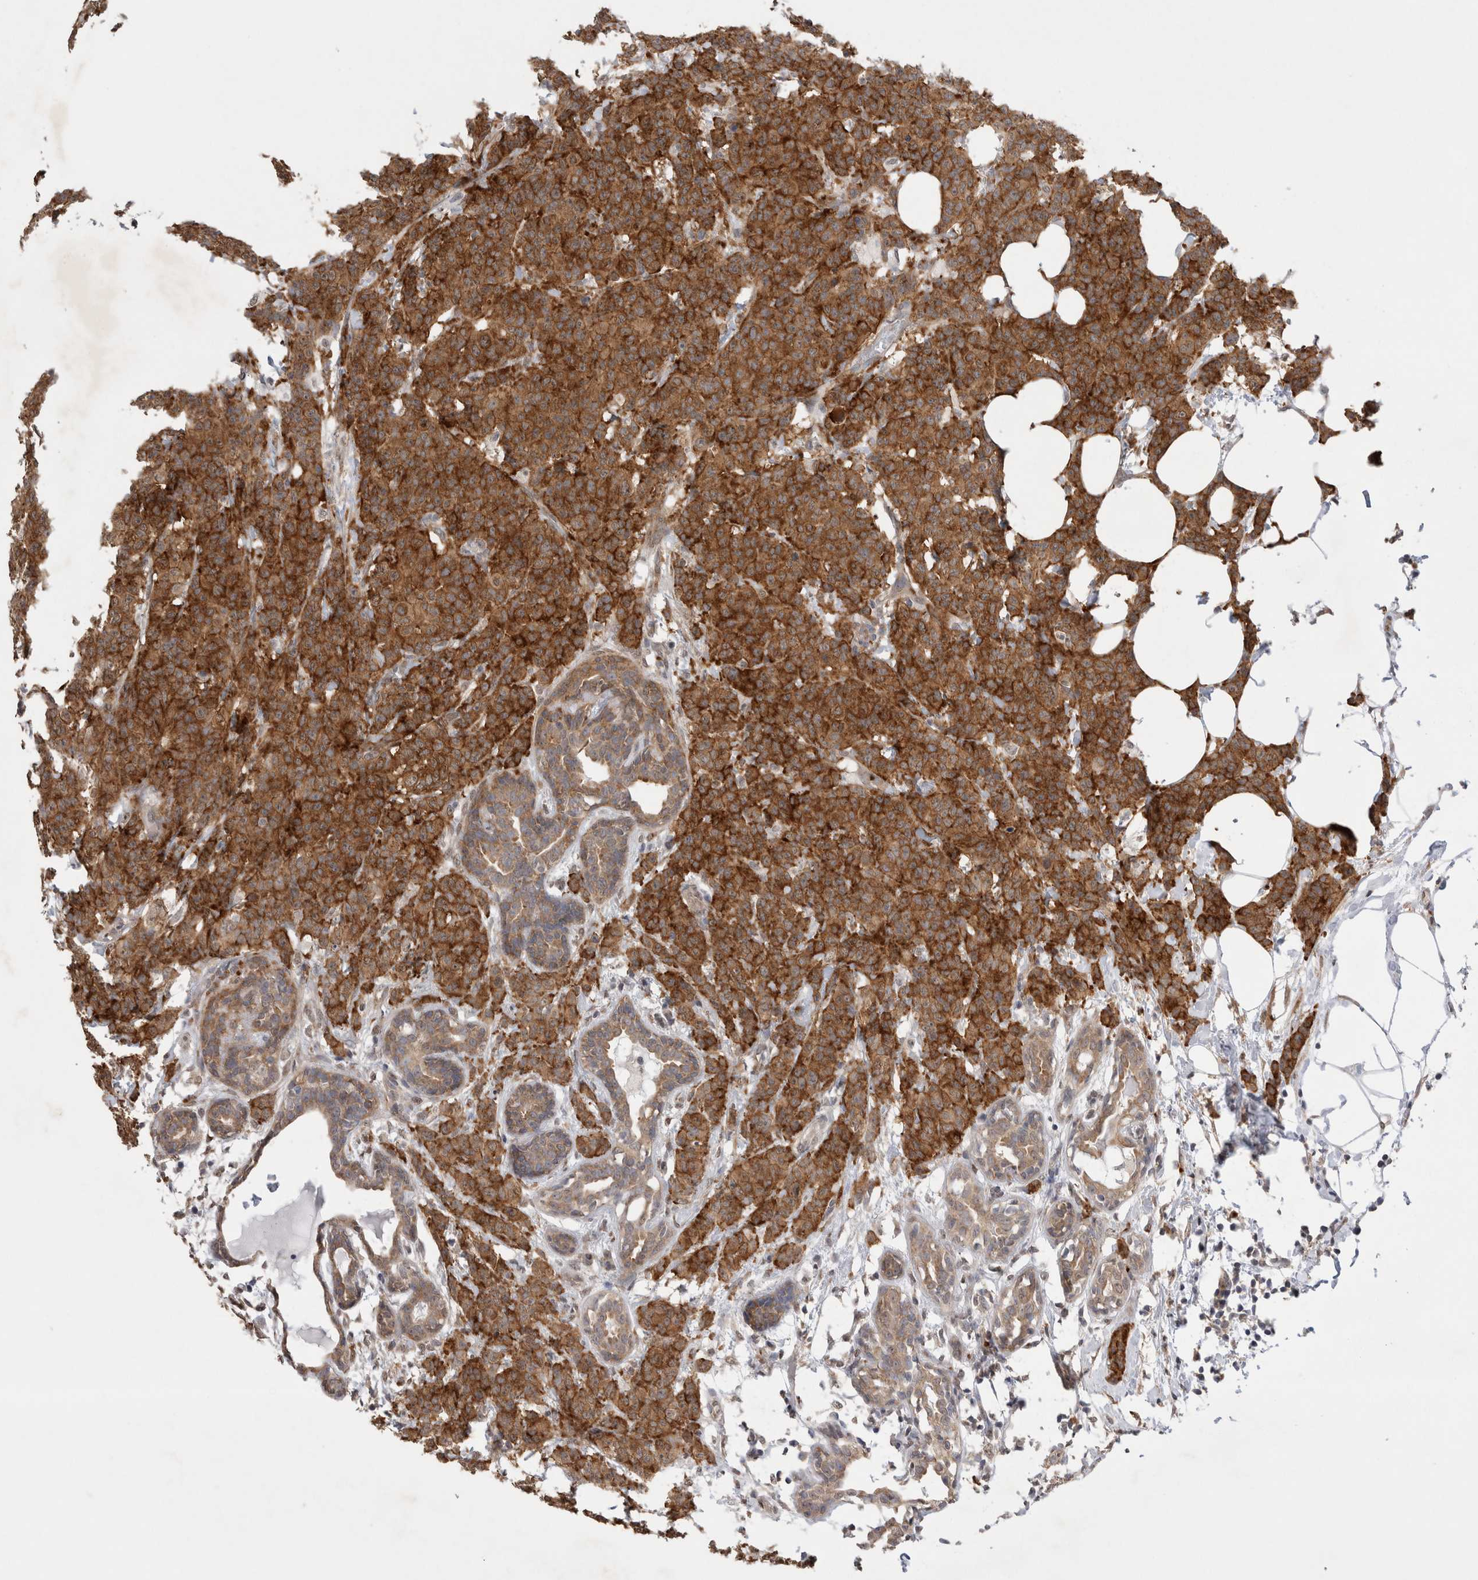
{"staining": {"intensity": "strong", "quantity": ">75%", "location": "cytoplasmic/membranous"}, "tissue": "breast cancer", "cell_type": "Tumor cells", "image_type": "cancer", "snomed": [{"axis": "morphology", "description": "Normal tissue, NOS"}, {"axis": "morphology", "description": "Duct carcinoma"}, {"axis": "topography", "description": "Breast"}], "caption": "A brown stain highlights strong cytoplasmic/membranous positivity of a protein in human breast cancer (infiltrating ductal carcinoma) tumor cells.", "gene": "WIPF2", "patient": {"sex": "female", "age": 40}}